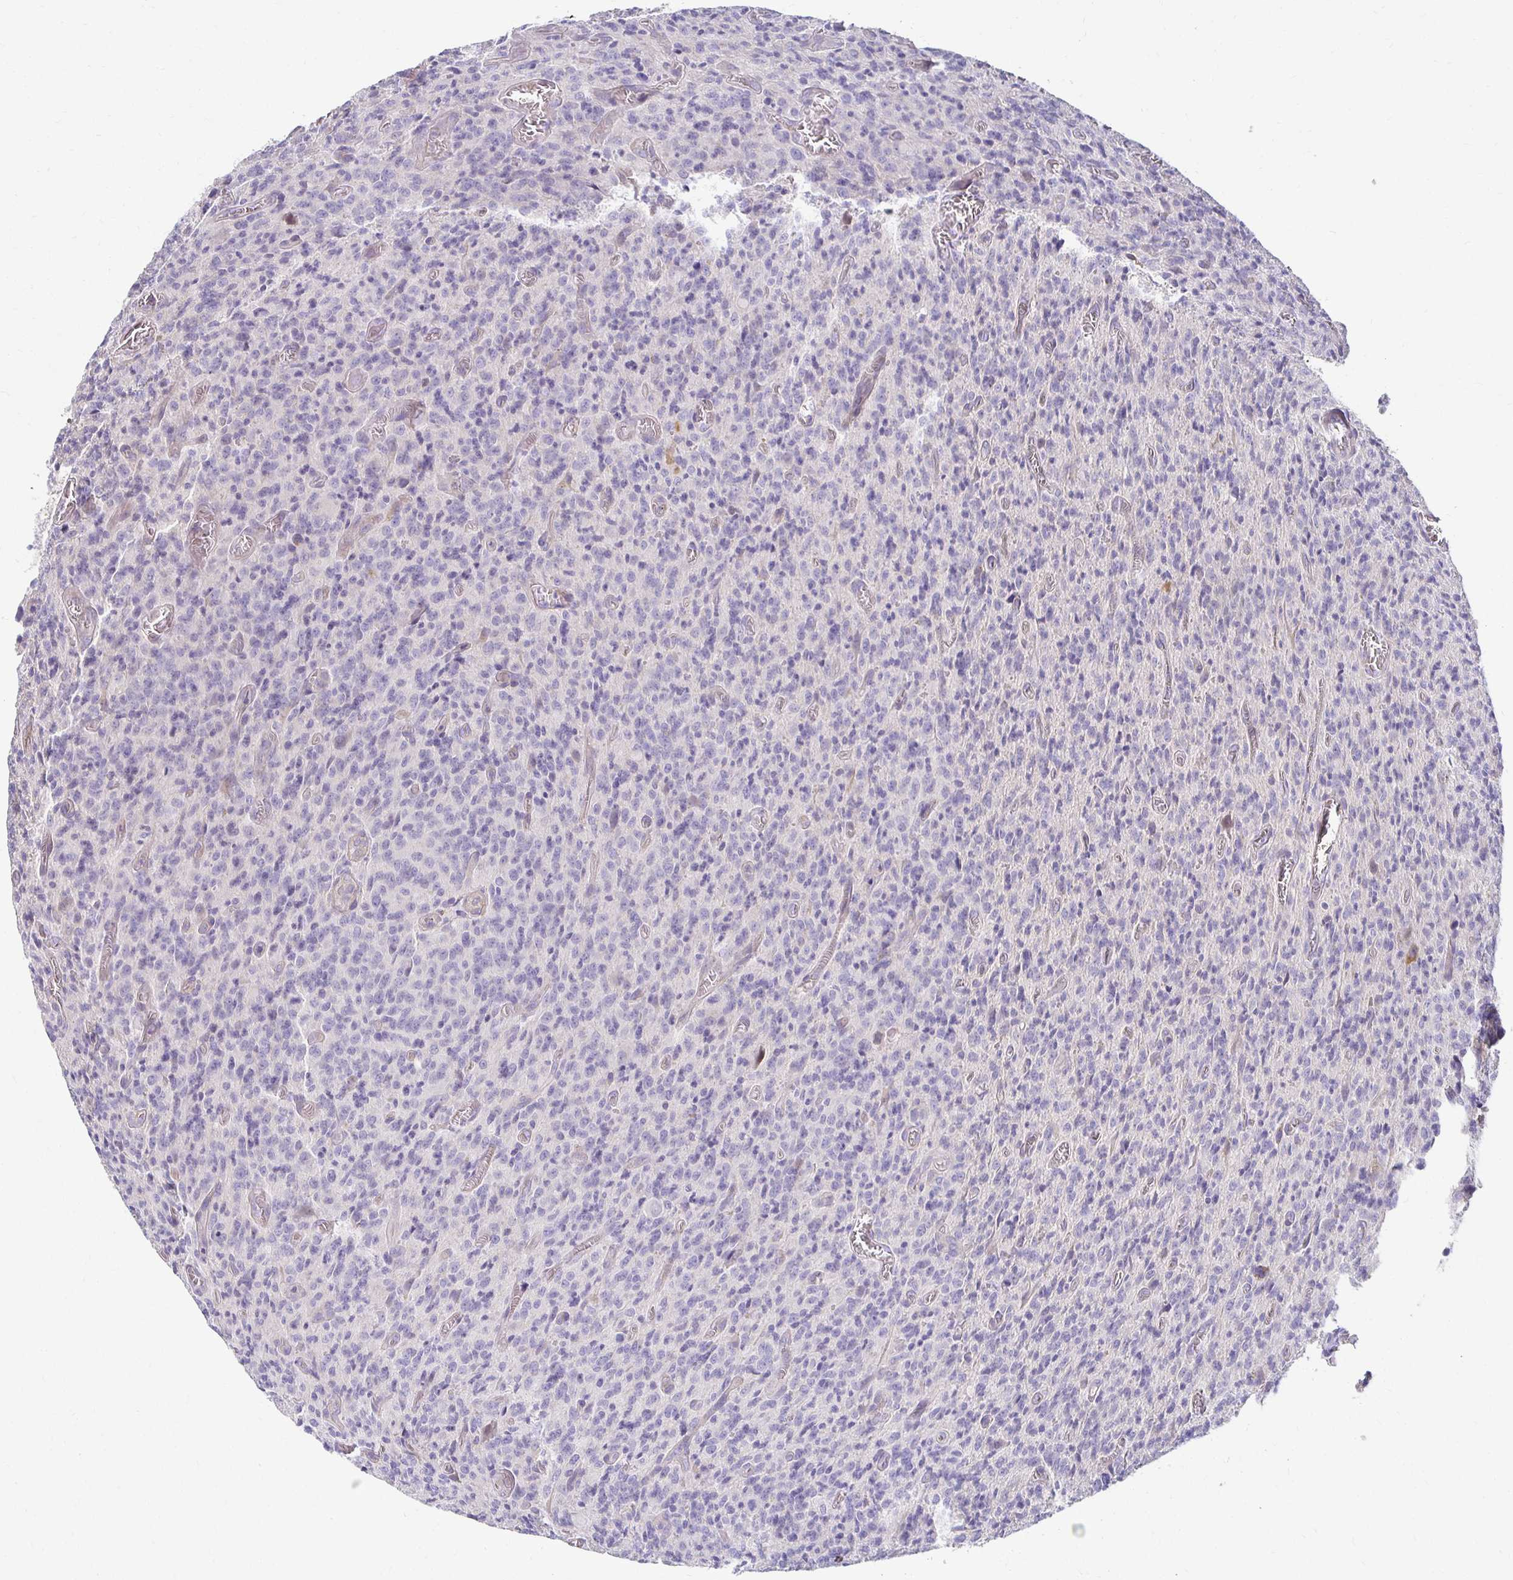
{"staining": {"intensity": "negative", "quantity": "none", "location": "none"}, "tissue": "glioma", "cell_type": "Tumor cells", "image_type": "cancer", "snomed": [{"axis": "morphology", "description": "Glioma, malignant, High grade"}, {"axis": "topography", "description": "Brain"}], "caption": "DAB immunohistochemical staining of human malignant high-grade glioma reveals no significant positivity in tumor cells. (Brightfield microscopy of DAB (3,3'-diaminobenzidine) immunohistochemistry at high magnification).", "gene": "AKAP6", "patient": {"sex": "male", "age": 76}}